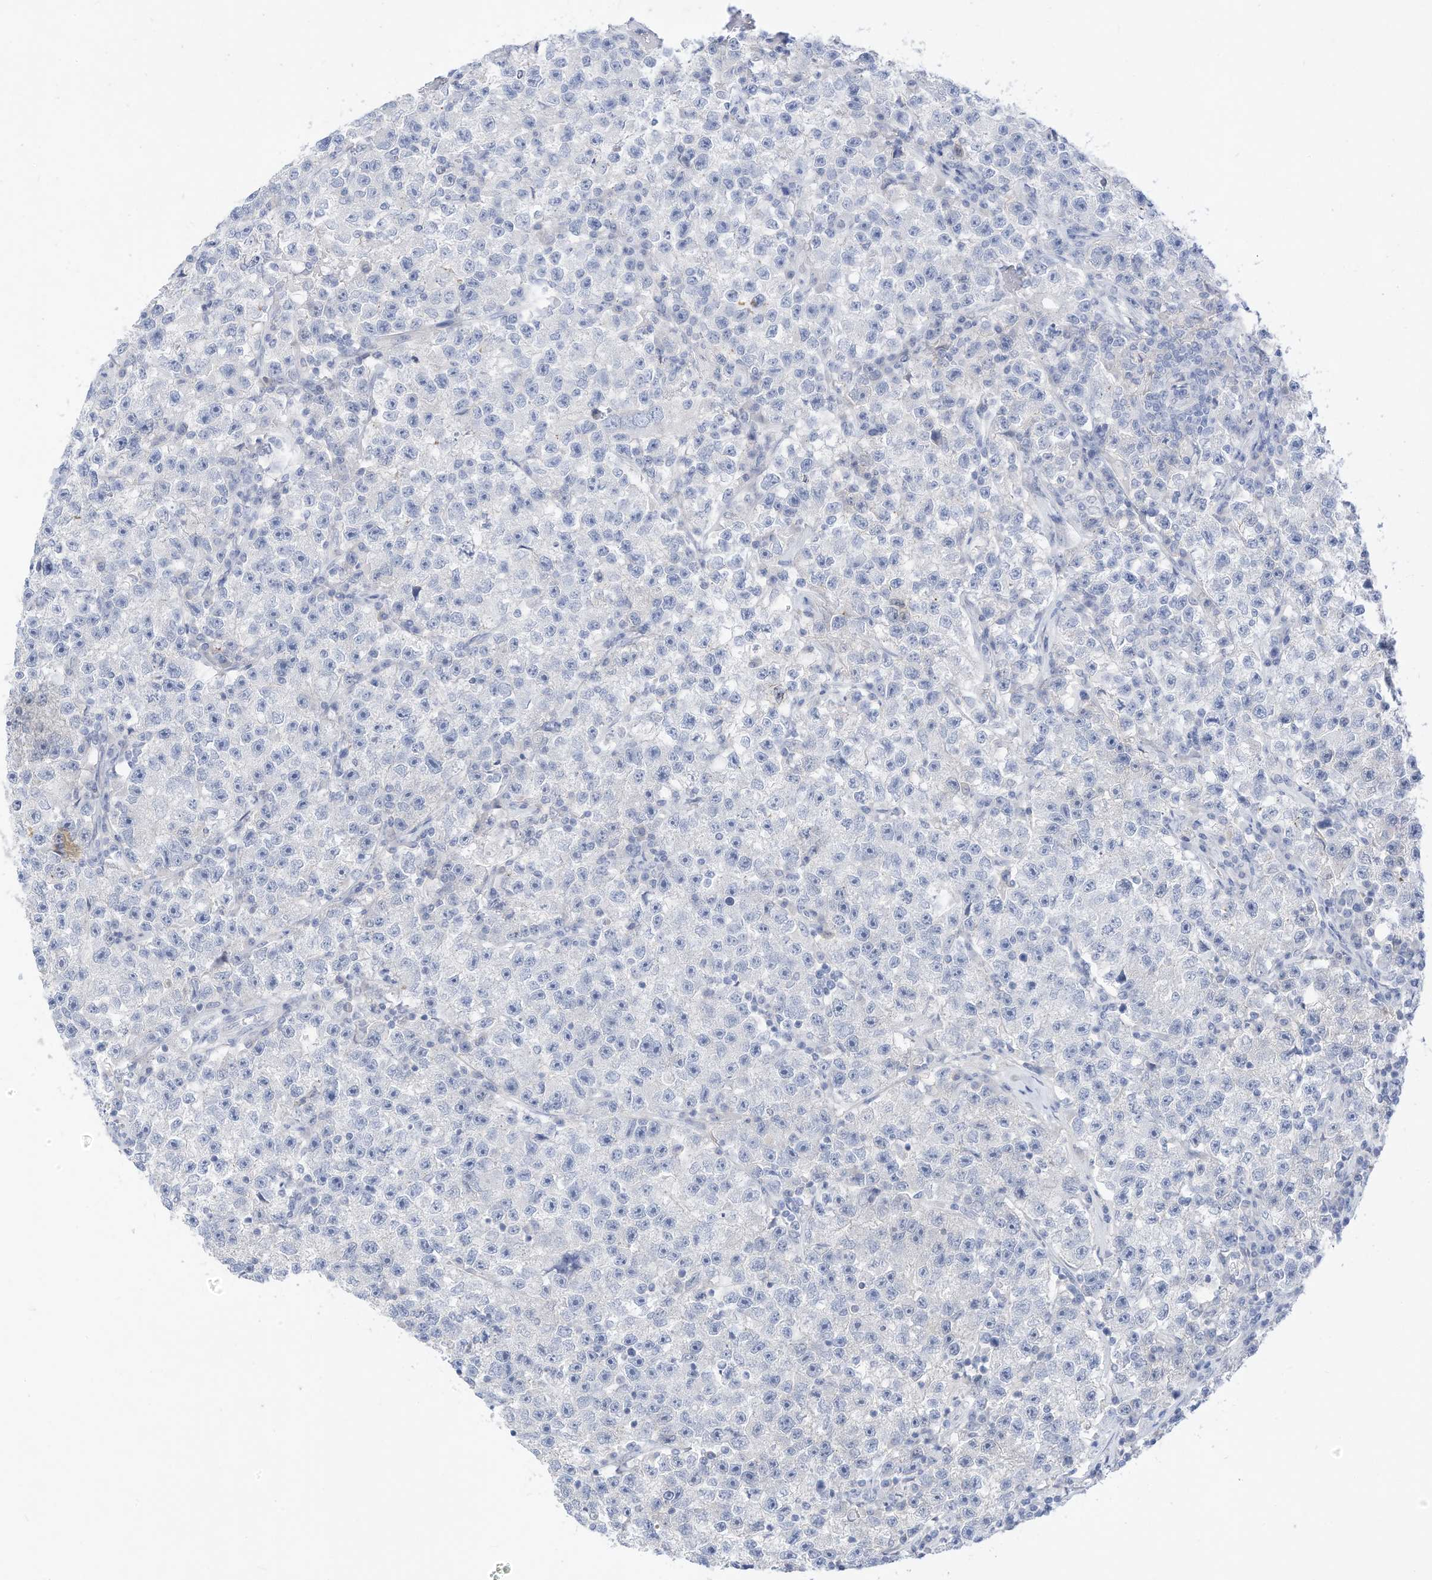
{"staining": {"intensity": "negative", "quantity": "none", "location": "none"}, "tissue": "testis cancer", "cell_type": "Tumor cells", "image_type": "cancer", "snomed": [{"axis": "morphology", "description": "Seminoma, NOS"}, {"axis": "topography", "description": "Testis"}], "caption": "A micrograph of seminoma (testis) stained for a protein exhibits no brown staining in tumor cells.", "gene": "SPOCD1", "patient": {"sex": "male", "age": 22}}